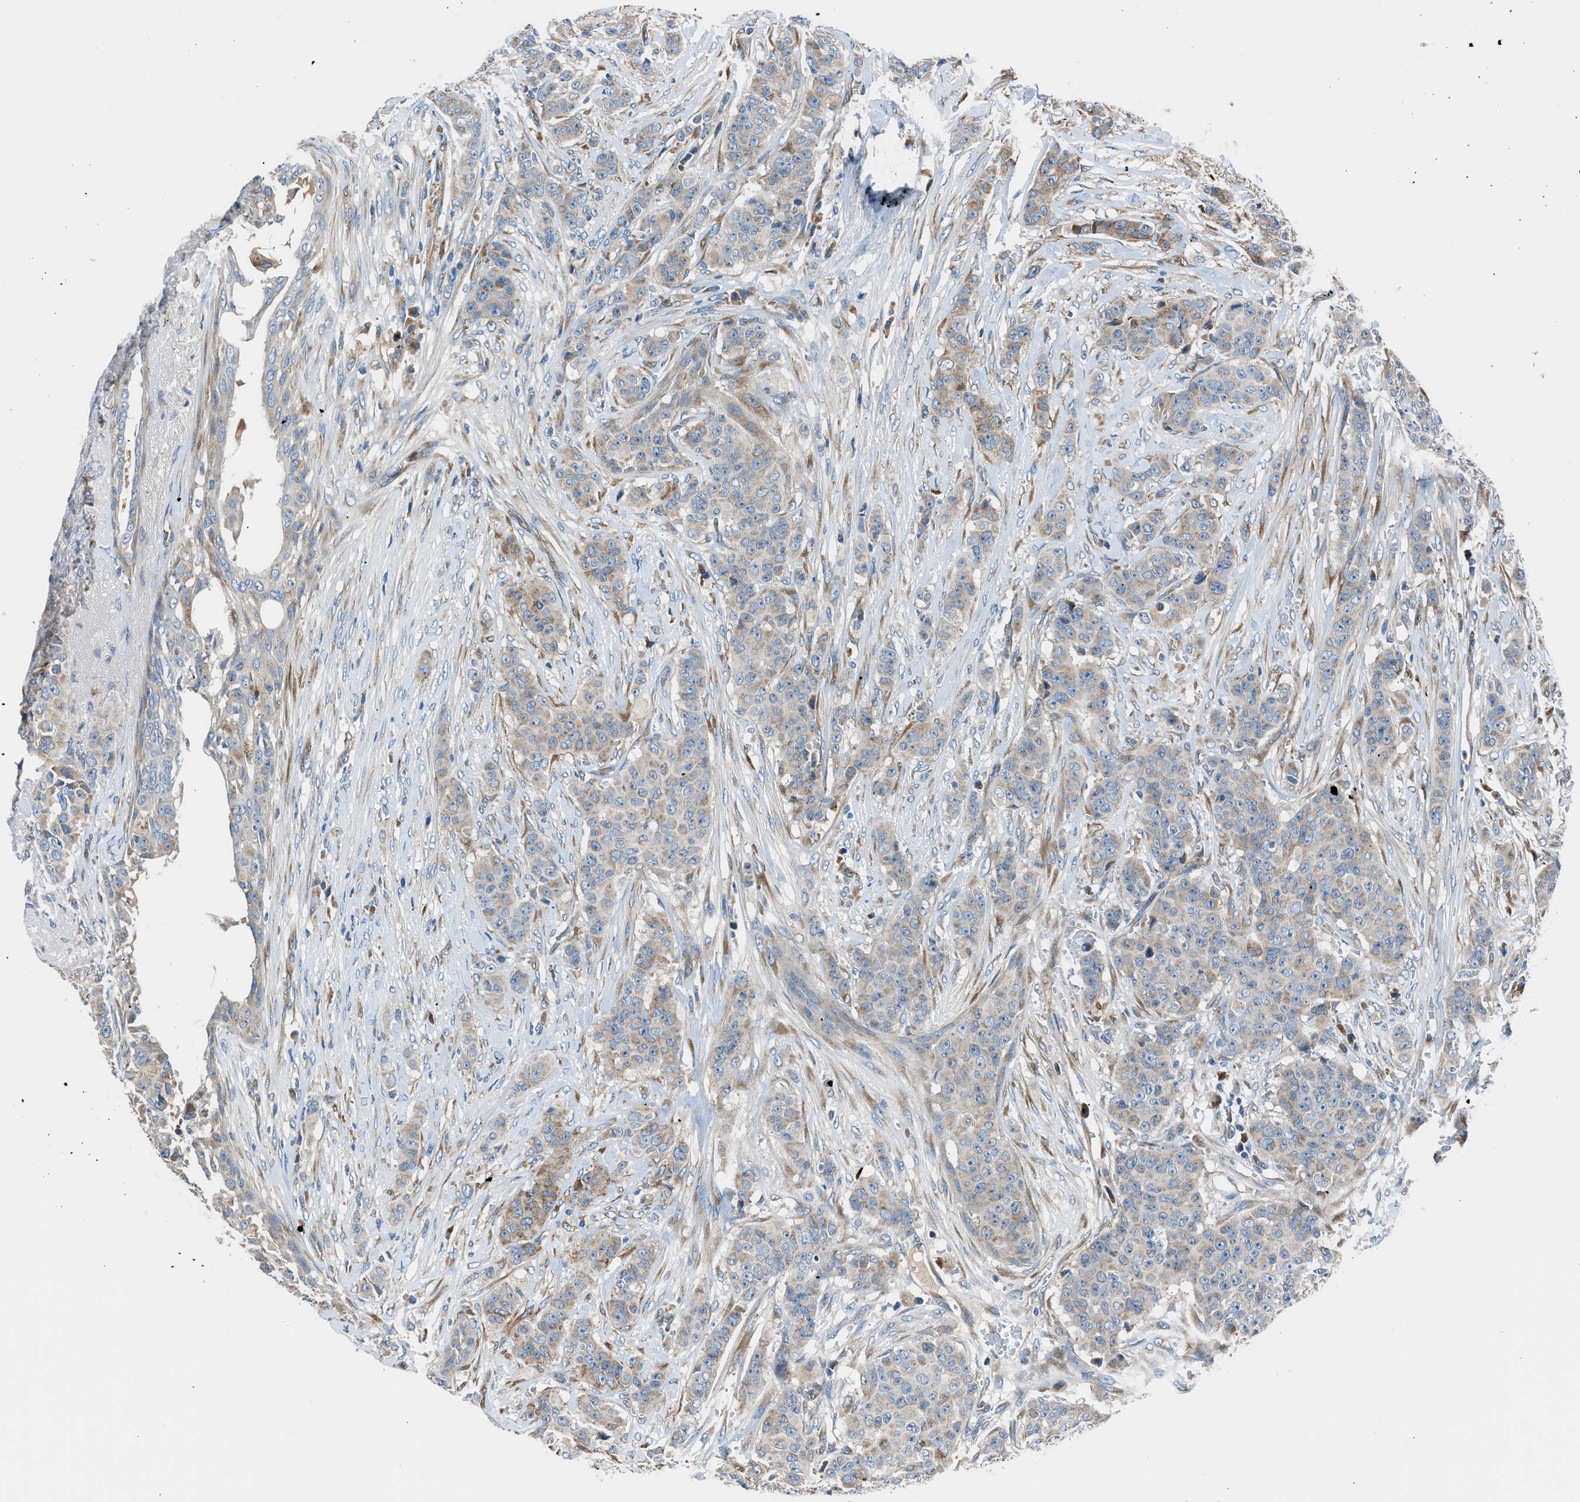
{"staining": {"intensity": "weak", "quantity": "25%-75%", "location": "cytoplasmic/membranous"}, "tissue": "breast cancer", "cell_type": "Tumor cells", "image_type": "cancer", "snomed": [{"axis": "morphology", "description": "Normal tissue, NOS"}, {"axis": "morphology", "description": "Duct carcinoma"}, {"axis": "topography", "description": "Breast"}], "caption": "Tumor cells reveal low levels of weak cytoplasmic/membranous expression in approximately 25%-75% of cells in breast cancer.", "gene": "LMBR1", "patient": {"sex": "female", "age": 40}}